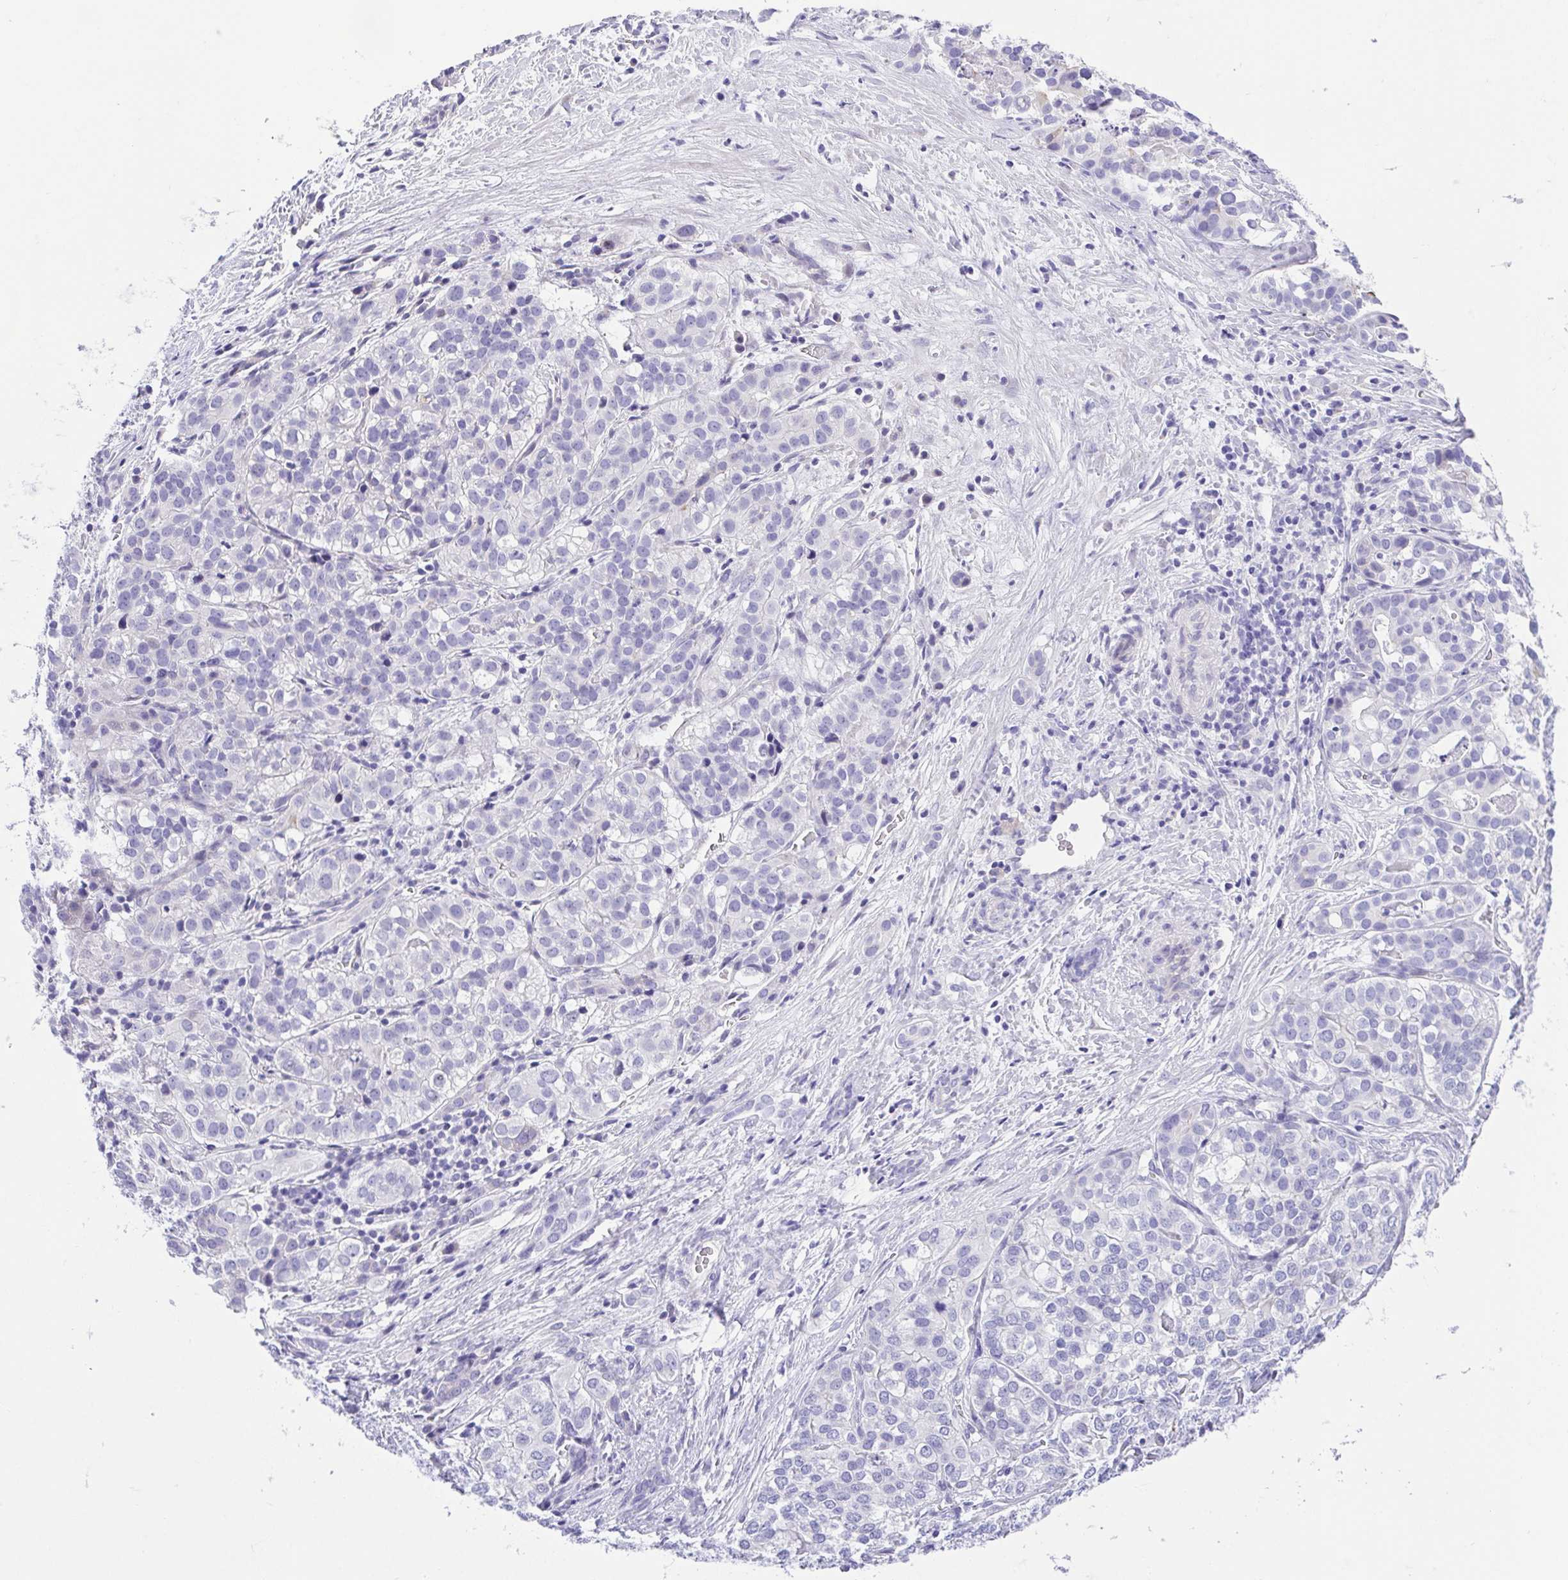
{"staining": {"intensity": "negative", "quantity": "none", "location": "none"}, "tissue": "liver cancer", "cell_type": "Tumor cells", "image_type": "cancer", "snomed": [{"axis": "morphology", "description": "Cholangiocarcinoma"}, {"axis": "topography", "description": "Liver"}], "caption": "DAB (3,3'-diaminobenzidine) immunohistochemical staining of human cholangiocarcinoma (liver) demonstrates no significant expression in tumor cells.", "gene": "LUZP4", "patient": {"sex": "male", "age": 56}}